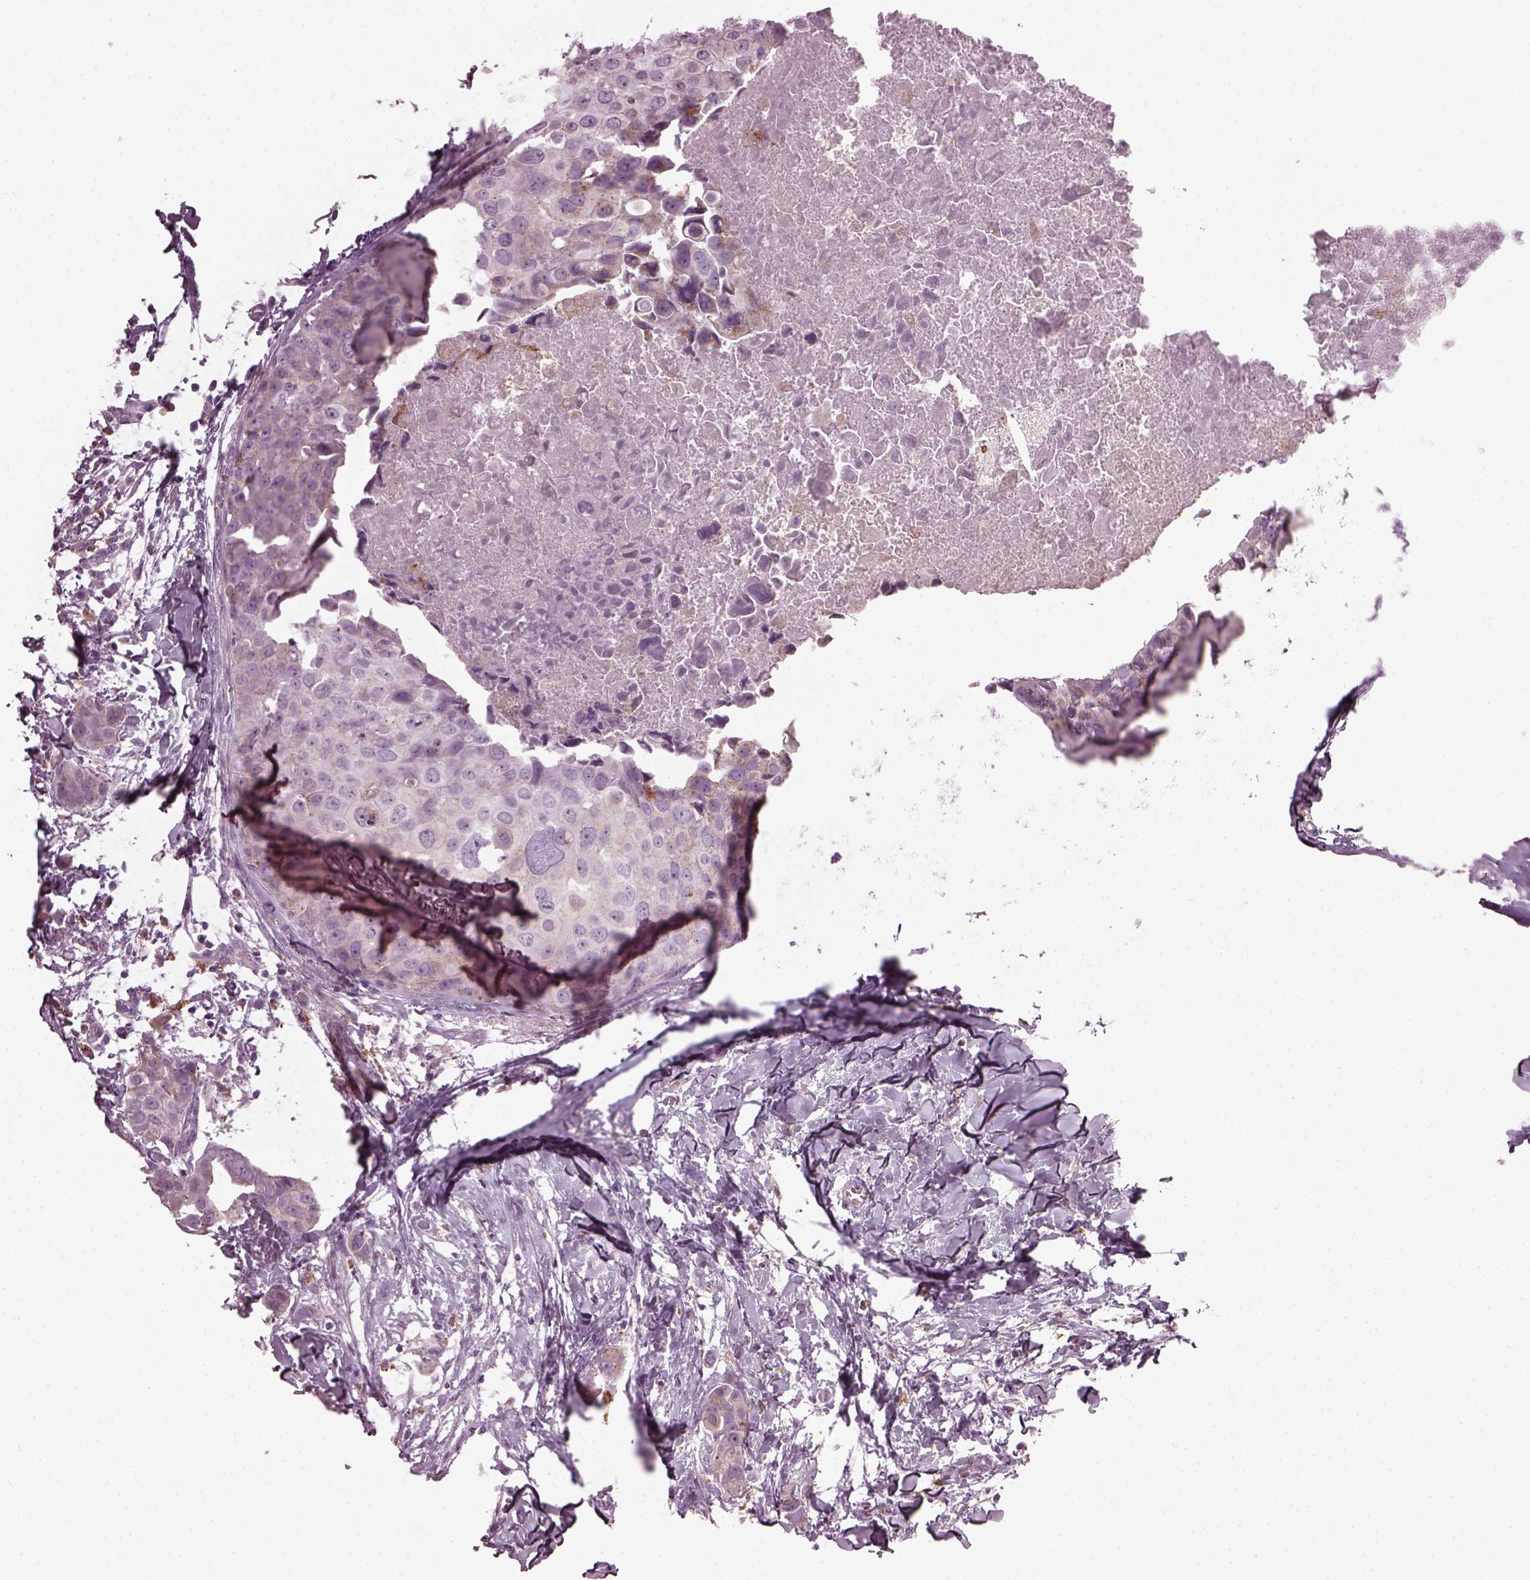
{"staining": {"intensity": "weak", "quantity": ">75%", "location": "cytoplasmic/membranous"}, "tissue": "breast cancer", "cell_type": "Tumor cells", "image_type": "cancer", "snomed": [{"axis": "morphology", "description": "Duct carcinoma"}, {"axis": "topography", "description": "Breast"}], "caption": "Weak cytoplasmic/membranous positivity for a protein is appreciated in about >75% of tumor cells of breast cancer using immunohistochemistry (IHC).", "gene": "TMEM231", "patient": {"sex": "female", "age": 38}}